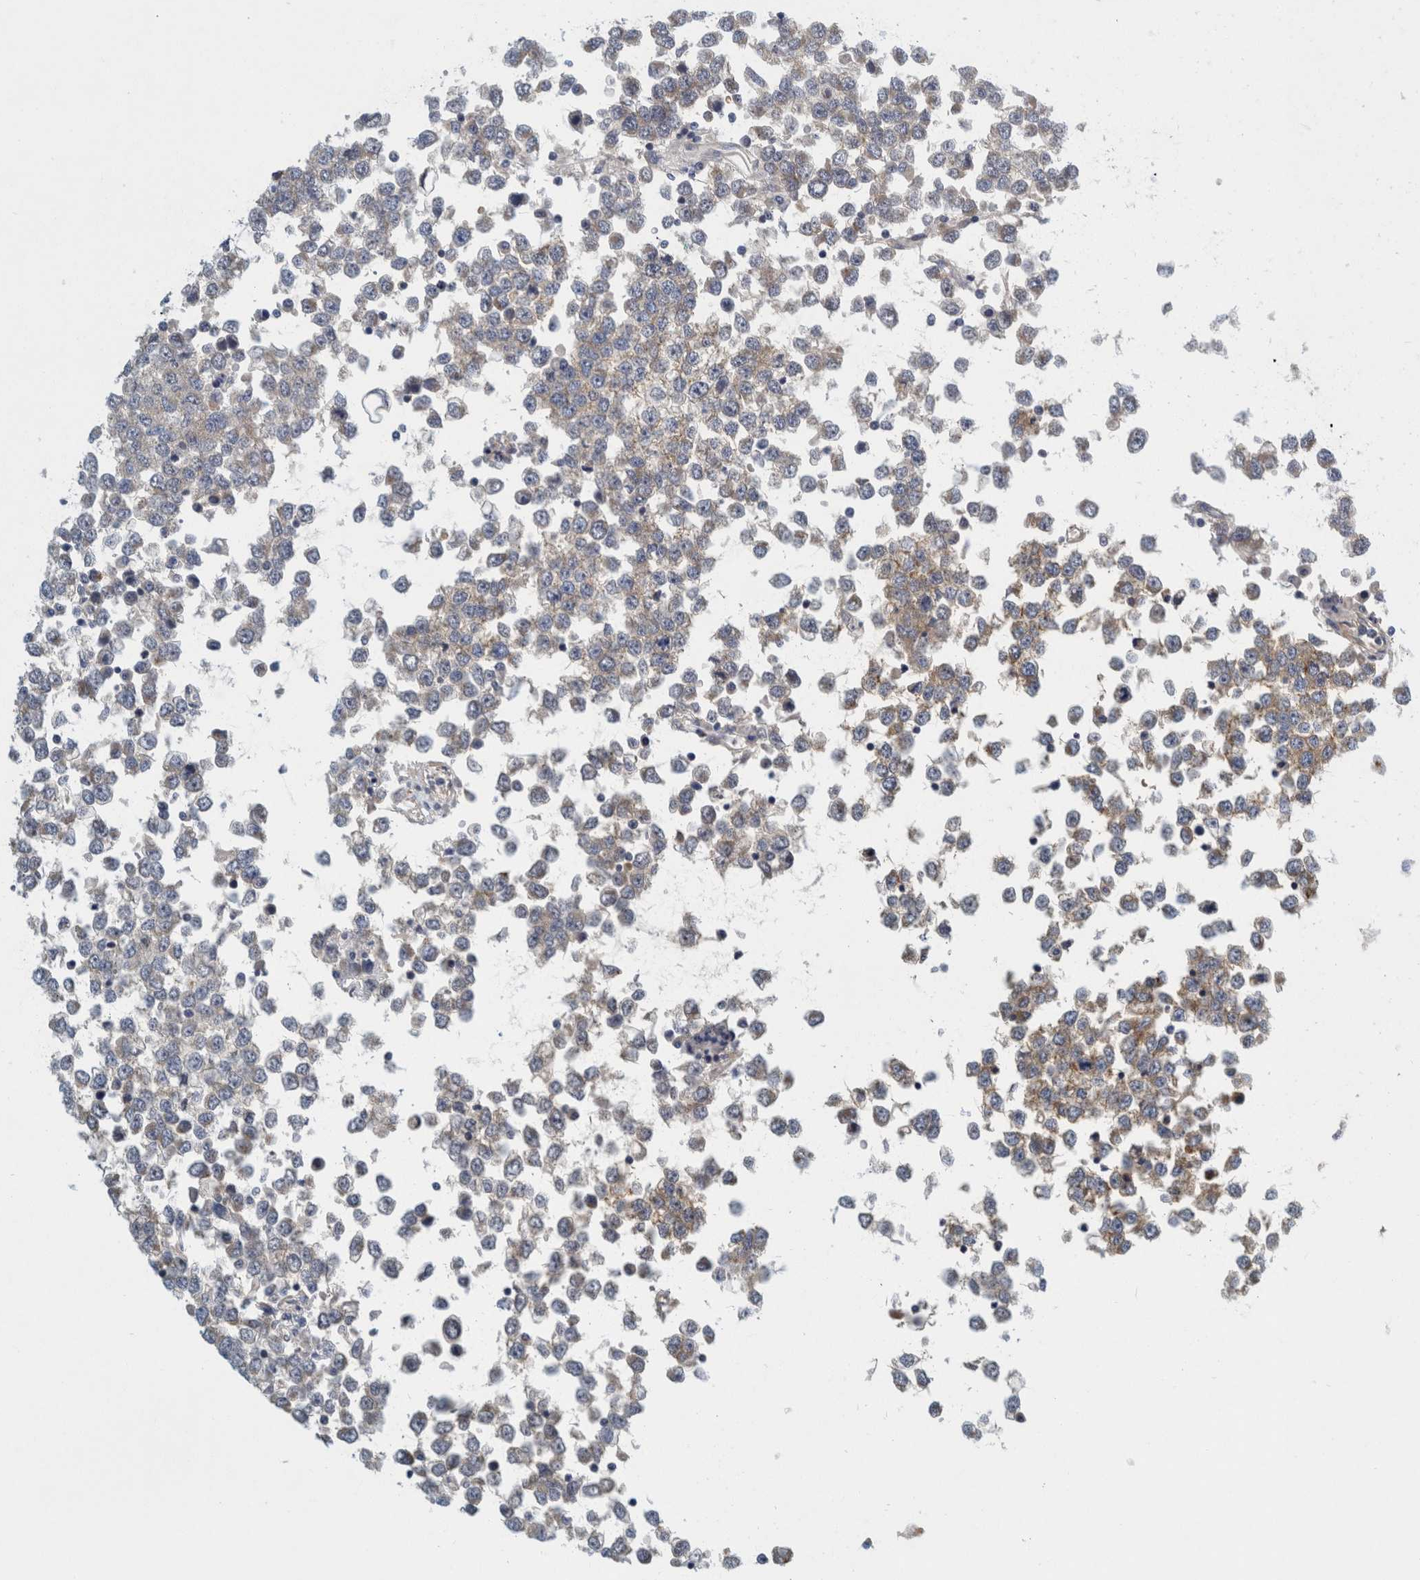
{"staining": {"intensity": "weak", "quantity": "25%-75%", "location": "cytoplasmic/membranous"}, "tissue": "testis cancer", "cell_type": "Tumor cells", "image_type": "cancer", "snomed": [{"axis": "morphology", "description": "Seminoma, NOS"}, {"axis": "topography", "description": "Testis"}], "caption": "An immunohistochemistry histopathology image of tumor tissue is shown. Protein staining in brown shows weak cytoplasmic/membranous positivity in seminoma (testis) within tumor cells.", "gene": "ZNF324B", "patient": {"sex": "male", "age": 65}}